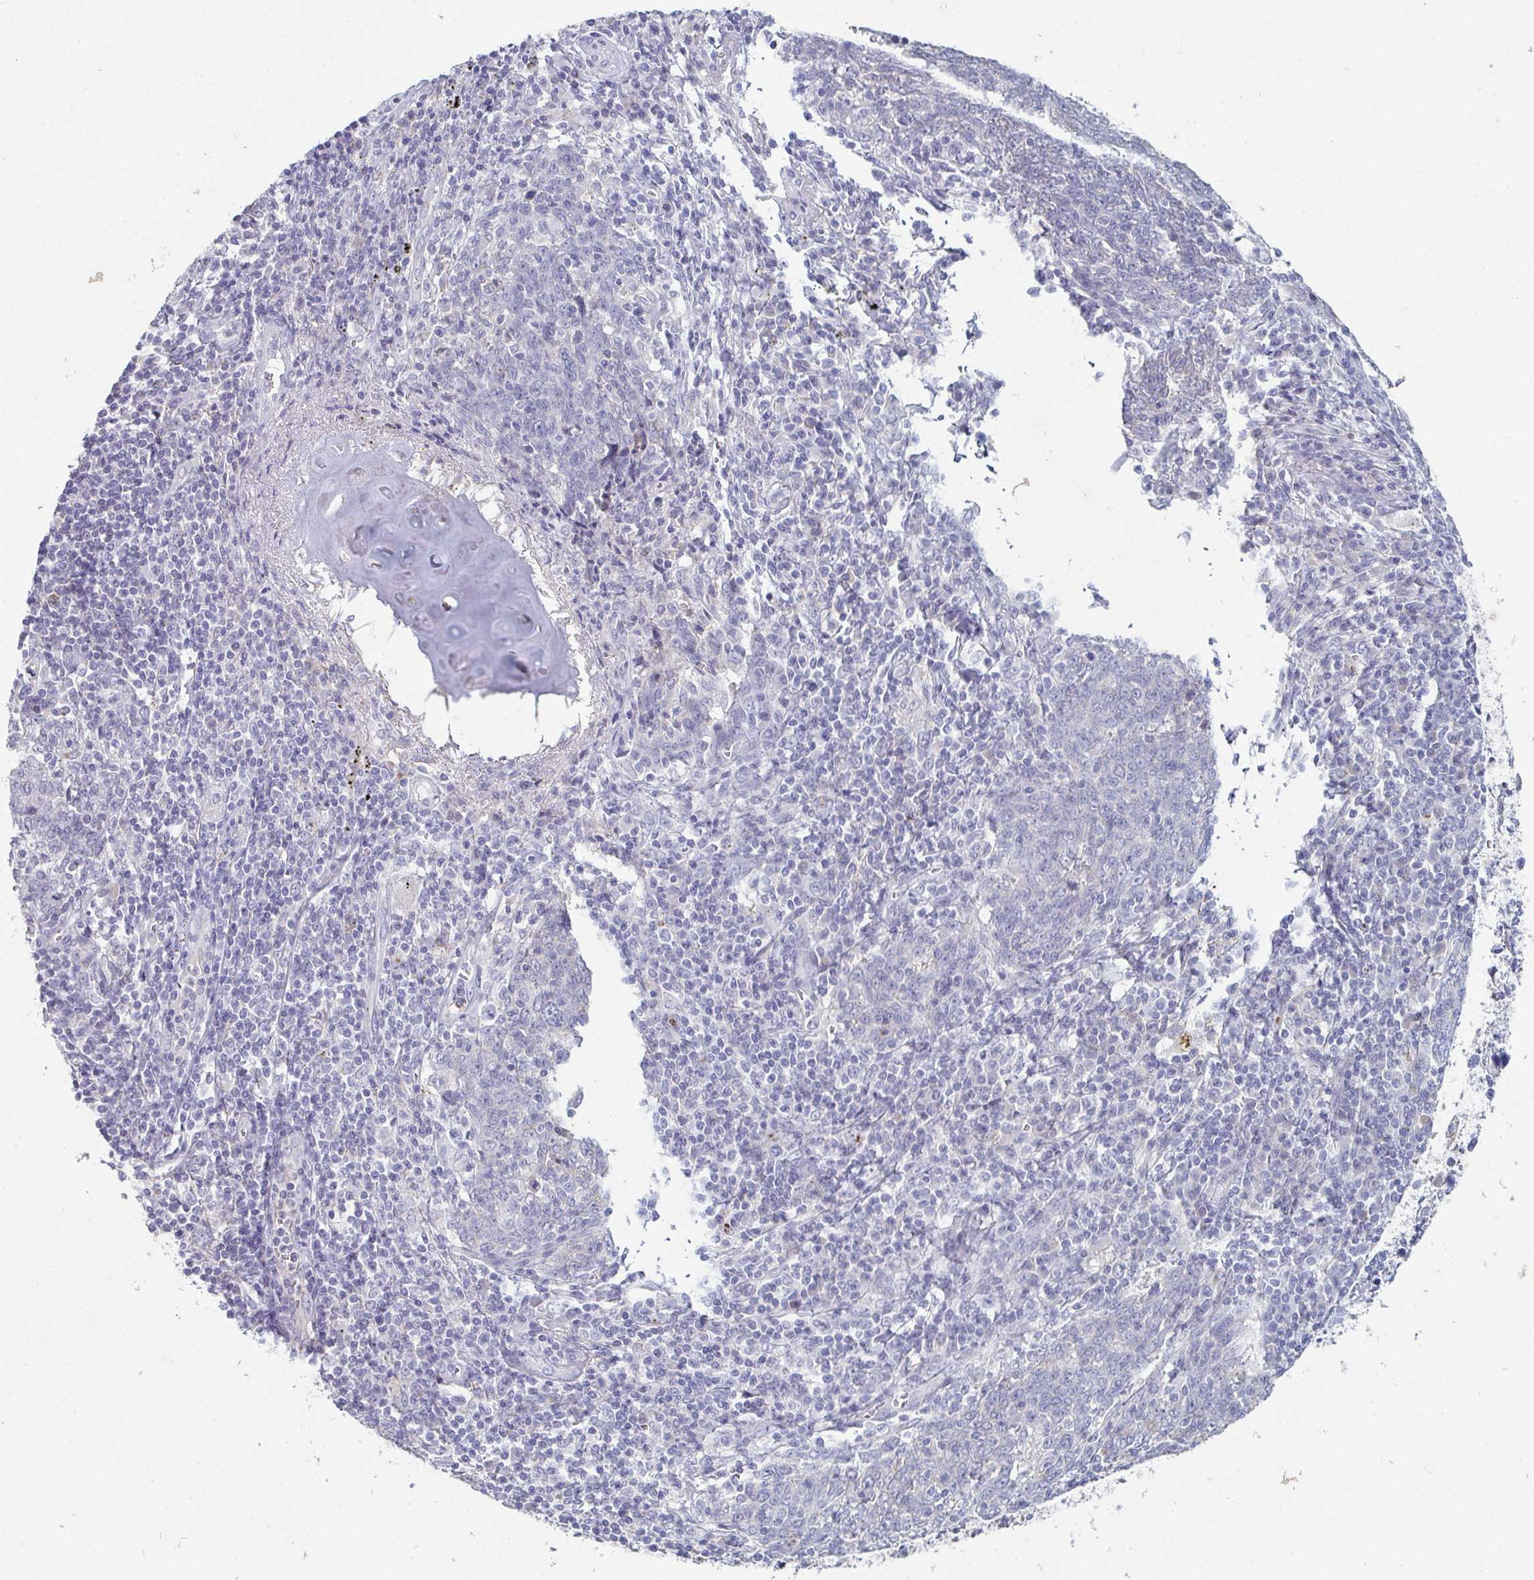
{"staining": {"intensity": "negative", "quantity": "none", "location": "none"}, "tissue": "lung cancer", "cell_type": "Tumor cells", "image_type": "cancer", "snomed": [{"axis": "morphology", "description": "Squamous cell carcinoma, NOS"}, {"axis": "topography", "description": "Lung"}], "caption": "Lung cancer (squamous cell carcinoma) was stained to show a protein in brown. There is no significant staining in tumor cells. Brightfield microscopy of immunohistochemistry (IHC) stained with DAB (3,3'-diaminobenzidine) (brown) and hematoxylin (blue), captured at high magnification.", "gene": "ADAM21", "patient": {"sex": "female", "age": 72}}